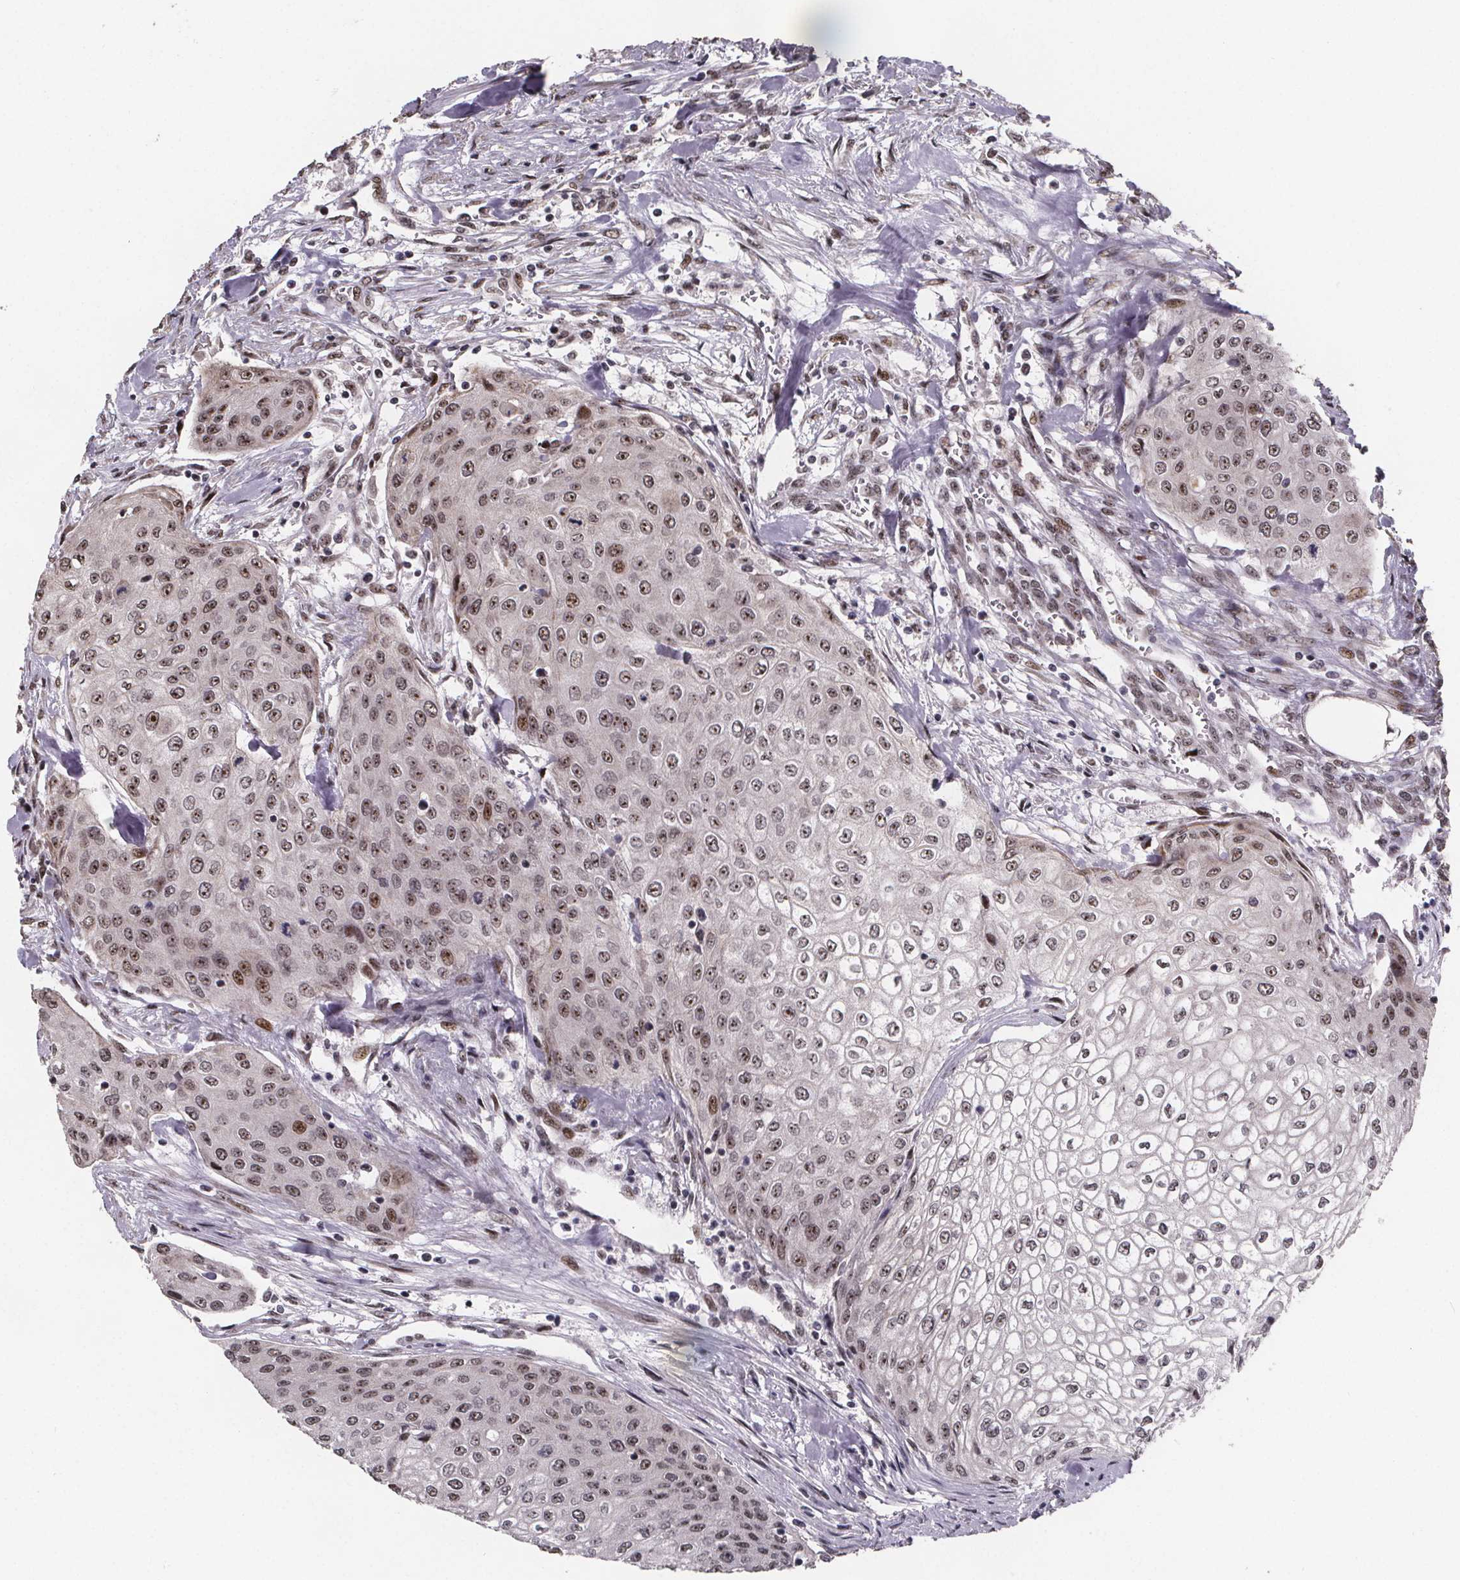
{"staining": {"intensity": "moderate", "quantity": ">75%", "location": "nuclear"}, "tissue": "urothelial cancer", "cell_type": "Tumor cells", "image_type": "cancer", "snomed": [{"axis": "morphology", "description": "Urothelial carcinoma, High grade"}, {"axis": "topography", "description": "Urinary bladder"}], "caption": "Immunohistochemical staining of human urothelial cancer shows medium levels of moderate nuclear expression in approximately >75% of tumor cells. The staining is performed using DAB brown chromogen to label protein expression. The nuclei are counter-stained blue using hematoxylin.", "gene": "U2SURP", "patient": {"sex": "male", "age": 62}}